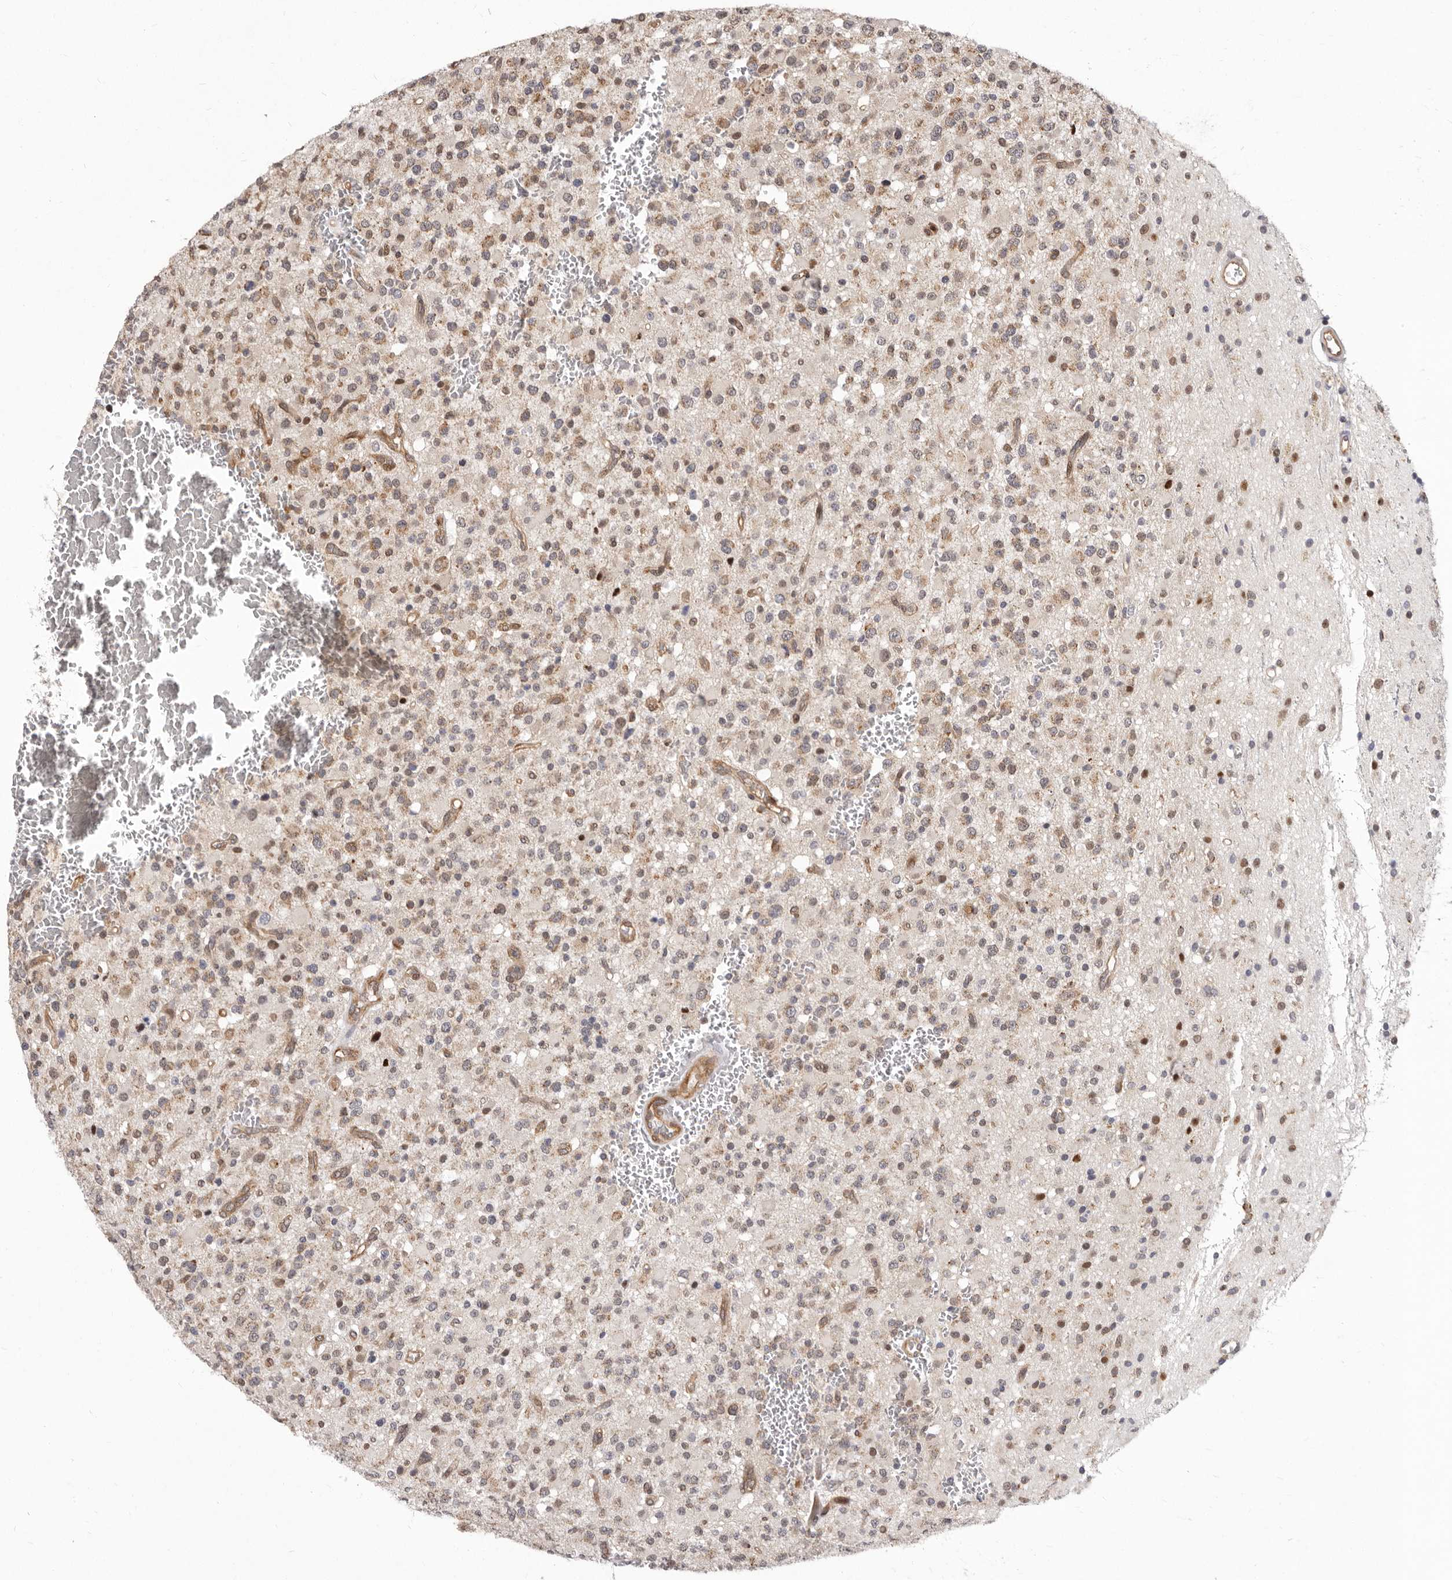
{"staining": {"intensity": "weak", "quantity": ">75%", "location": "cytoplasmic/membranous"}, "tissue": "glioma", "cell_type": "Tumor cells", "image_type": "cancer", "snomed": [{"axis": "morphology", "description": "Glioma, malignant, High grade"}, {"axis": "topography", "description": "Brain"}], "caption": "The image exhibits immunohistochemical staining of glioma. There is weak cytoplasmic/membranous positivity is present in about >75% of tumor cells. (DAB (3,3'-diaminobenzidine) IHC, brown staining for protein, blue staining for nuclei).", "gene": "GLRX3", "patient": {"sex": "male", "age": 34}}